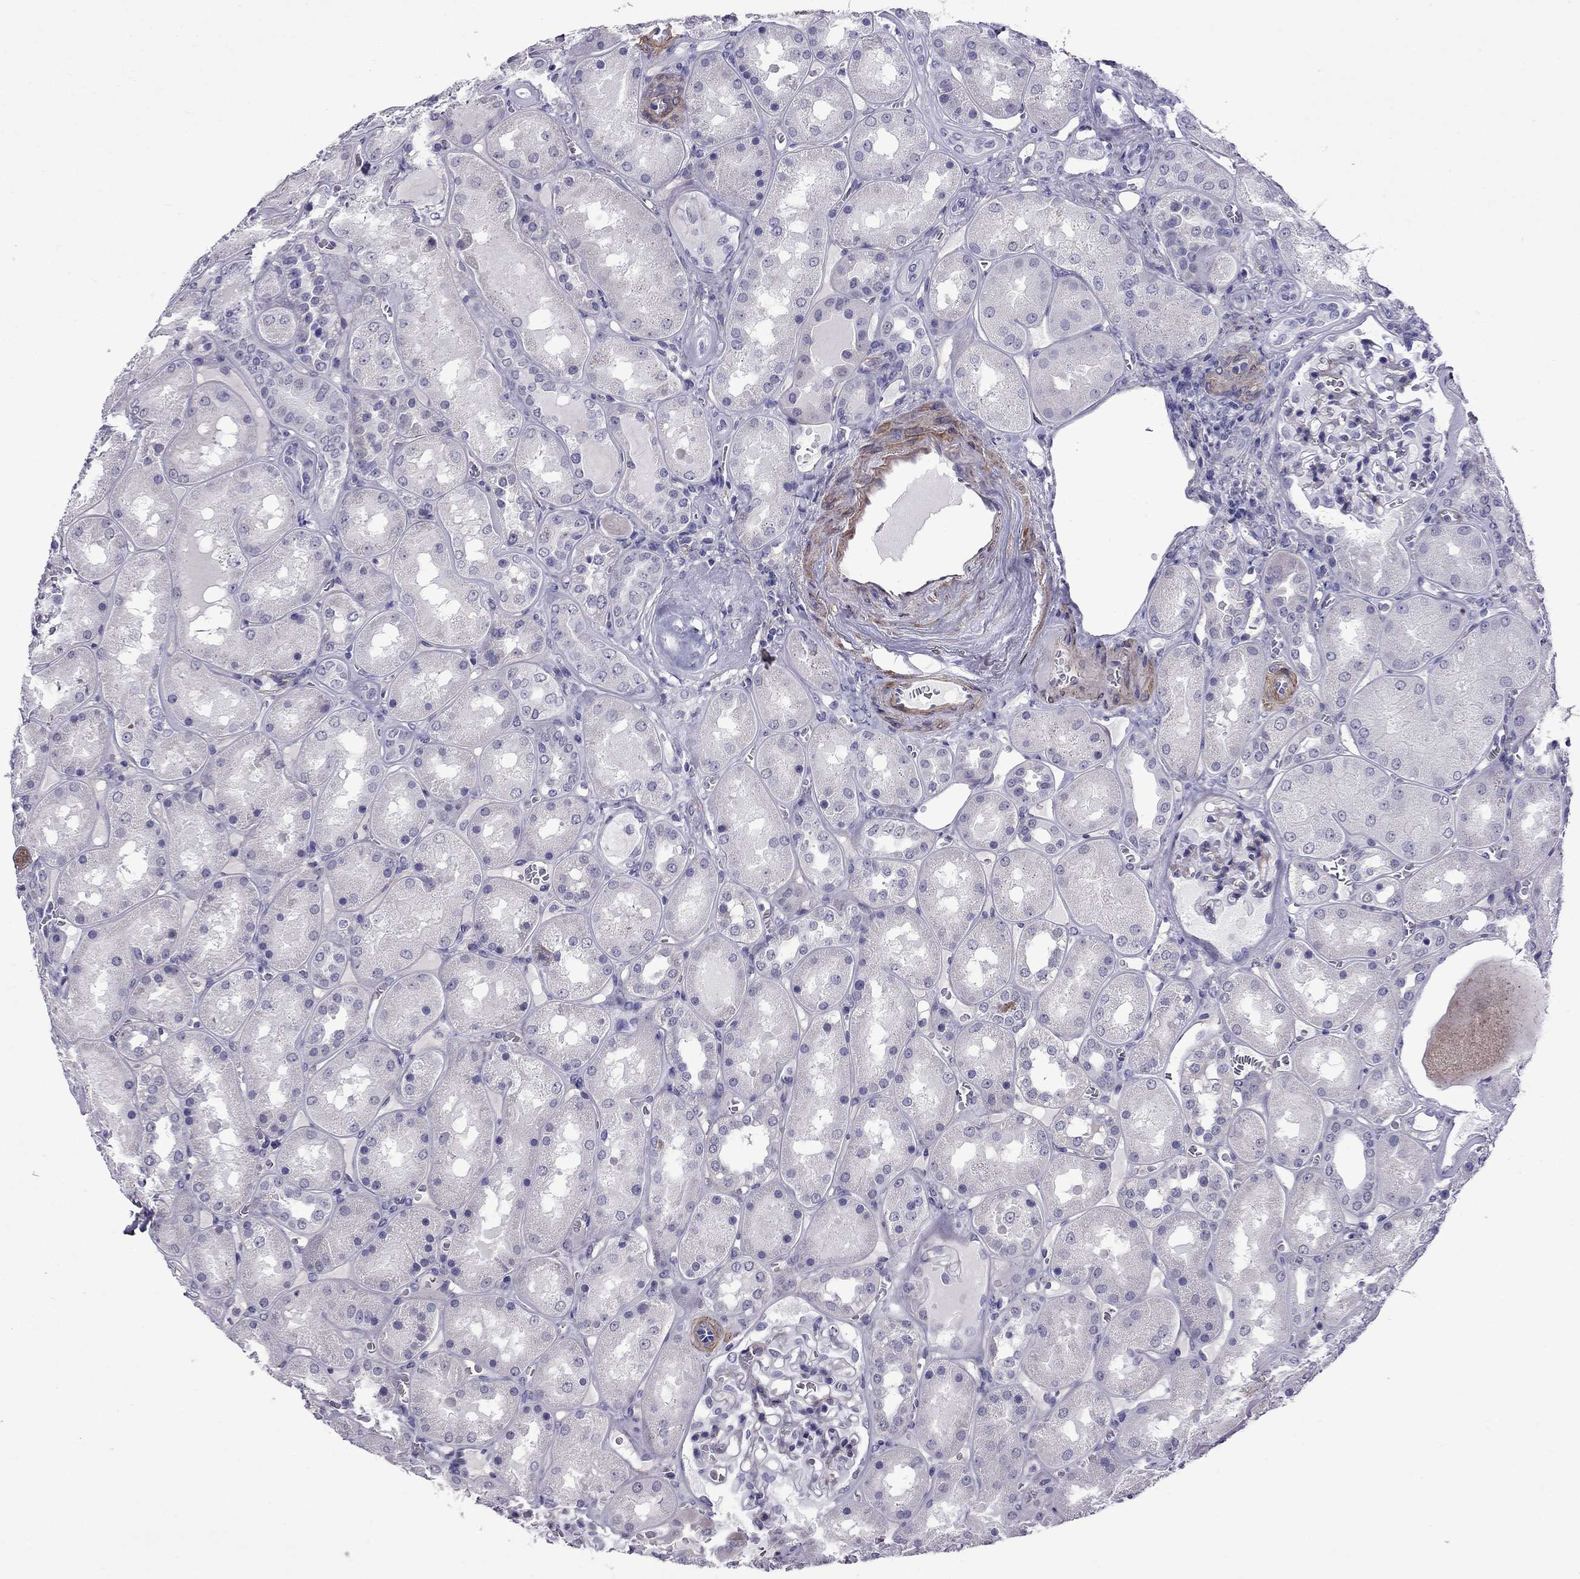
{"staining": {"intensity": "negative", "quantity": "none", "location": "none"}, "tissue": "kidney", "cell_type": "Cells in glomeruli", "image_type": "normal", "snomed": [{"axis": "morphology", "description": "Normal tissue, NOS"}, {"axis": "topography", "description": "Kidney"}], "caption": "Immunohistochemical staining of normal human kidney shows no significant positivity in cells in glomeruli. (Brightfield microscopy of DAB immunohistochemistry at high magnification).", "gene": "CHRNA5", "patient": {"sex": "male", "age": 73}}